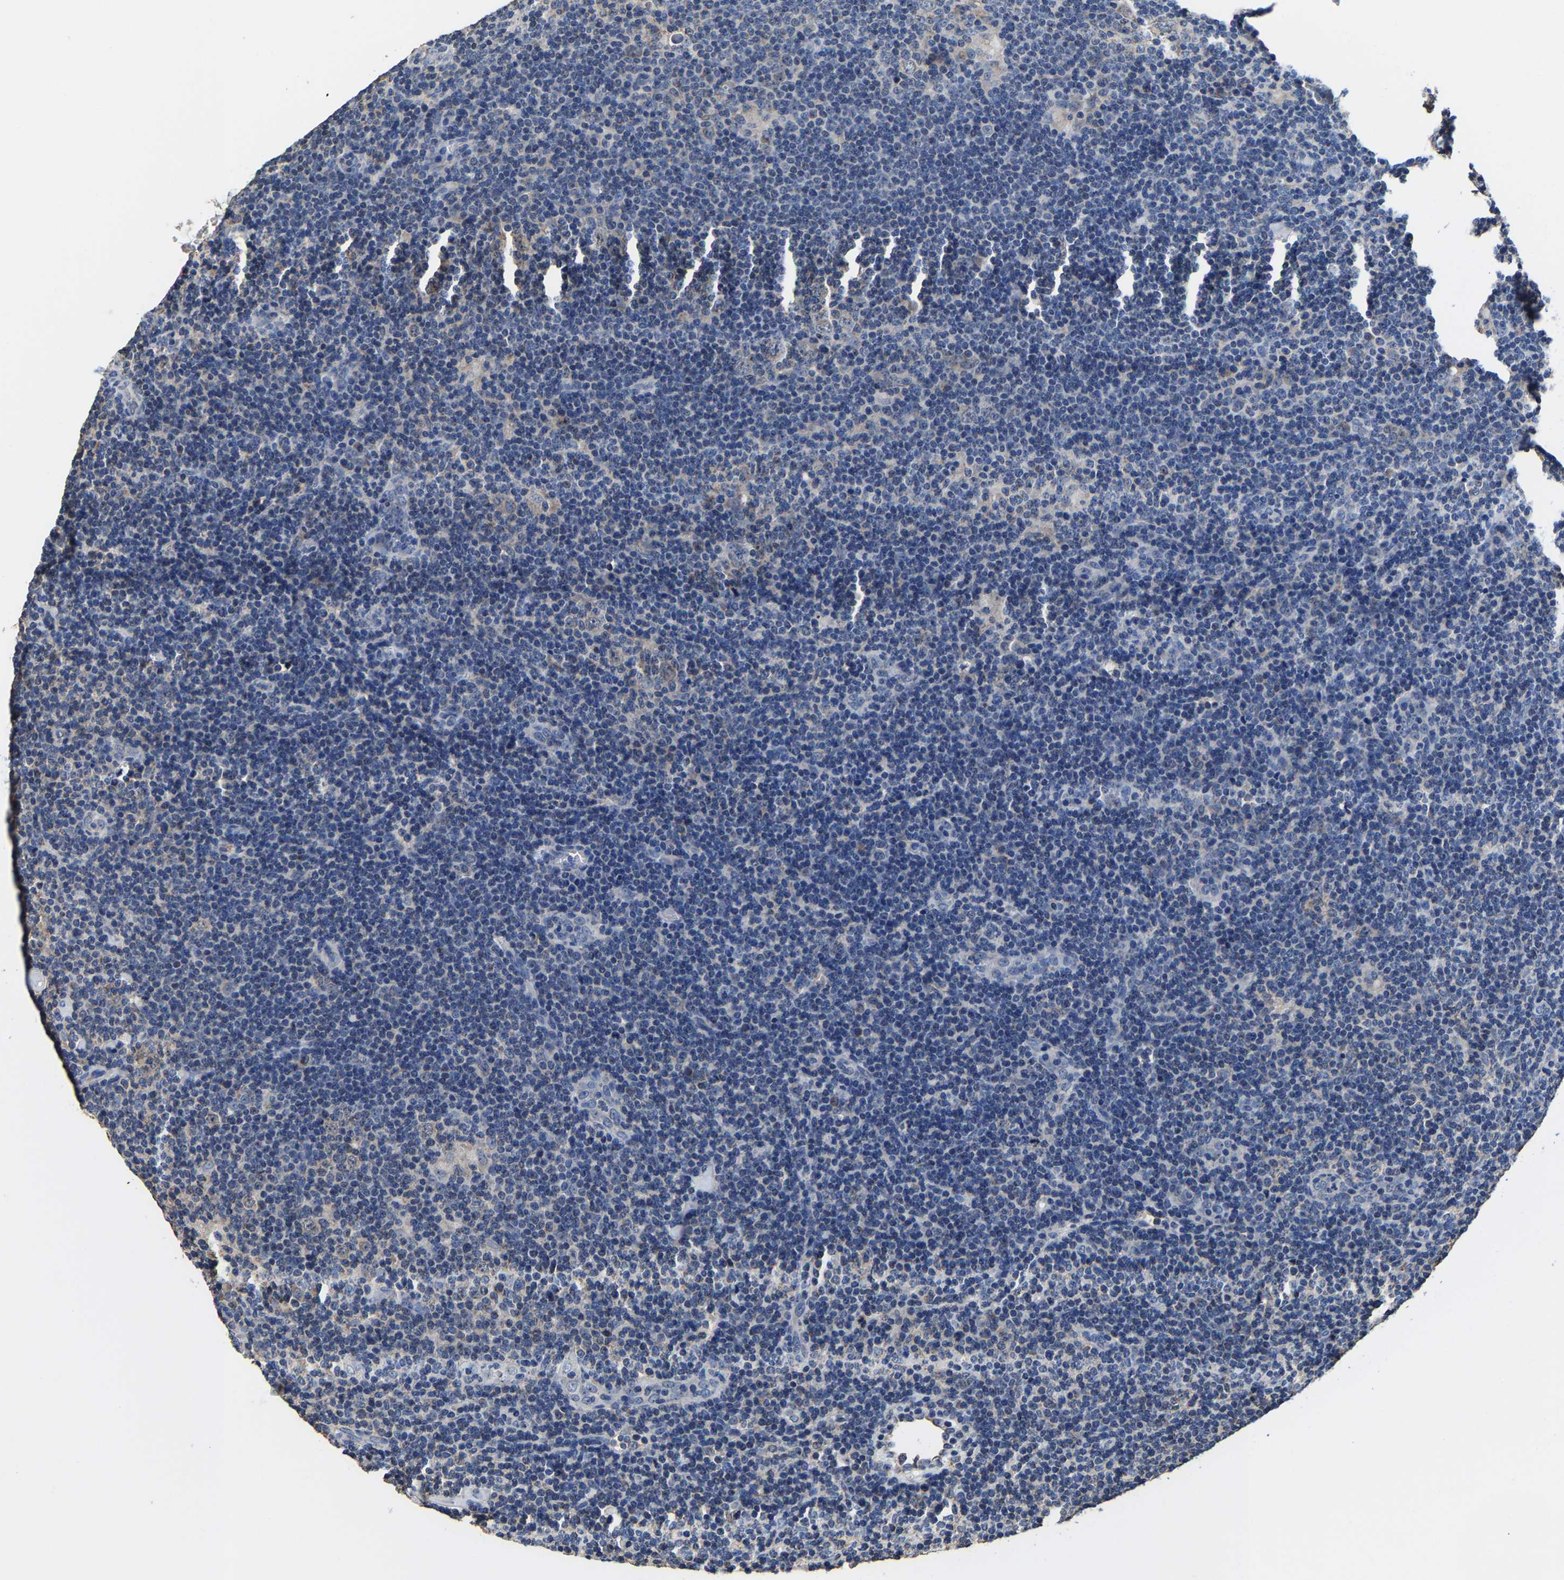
{"staining": {"intensity": "negative", "quantity": "none", "location": "none"}, "tissue": "lymphoma", "cell_type": "Tumor cells", "image_type": "cancer", "snomed": [{"axis": "morphology", "description": "Hodgkin's disease, NOS"}, {"axis": "topography", "description": "Lymph node"}], "caption": "Hodgkin's disease was stained to show a protein in brown. There is no significant expression in tumor cells.", "gene": "ZCCHC7", "patient": {"sex": "female", "age": 57}}